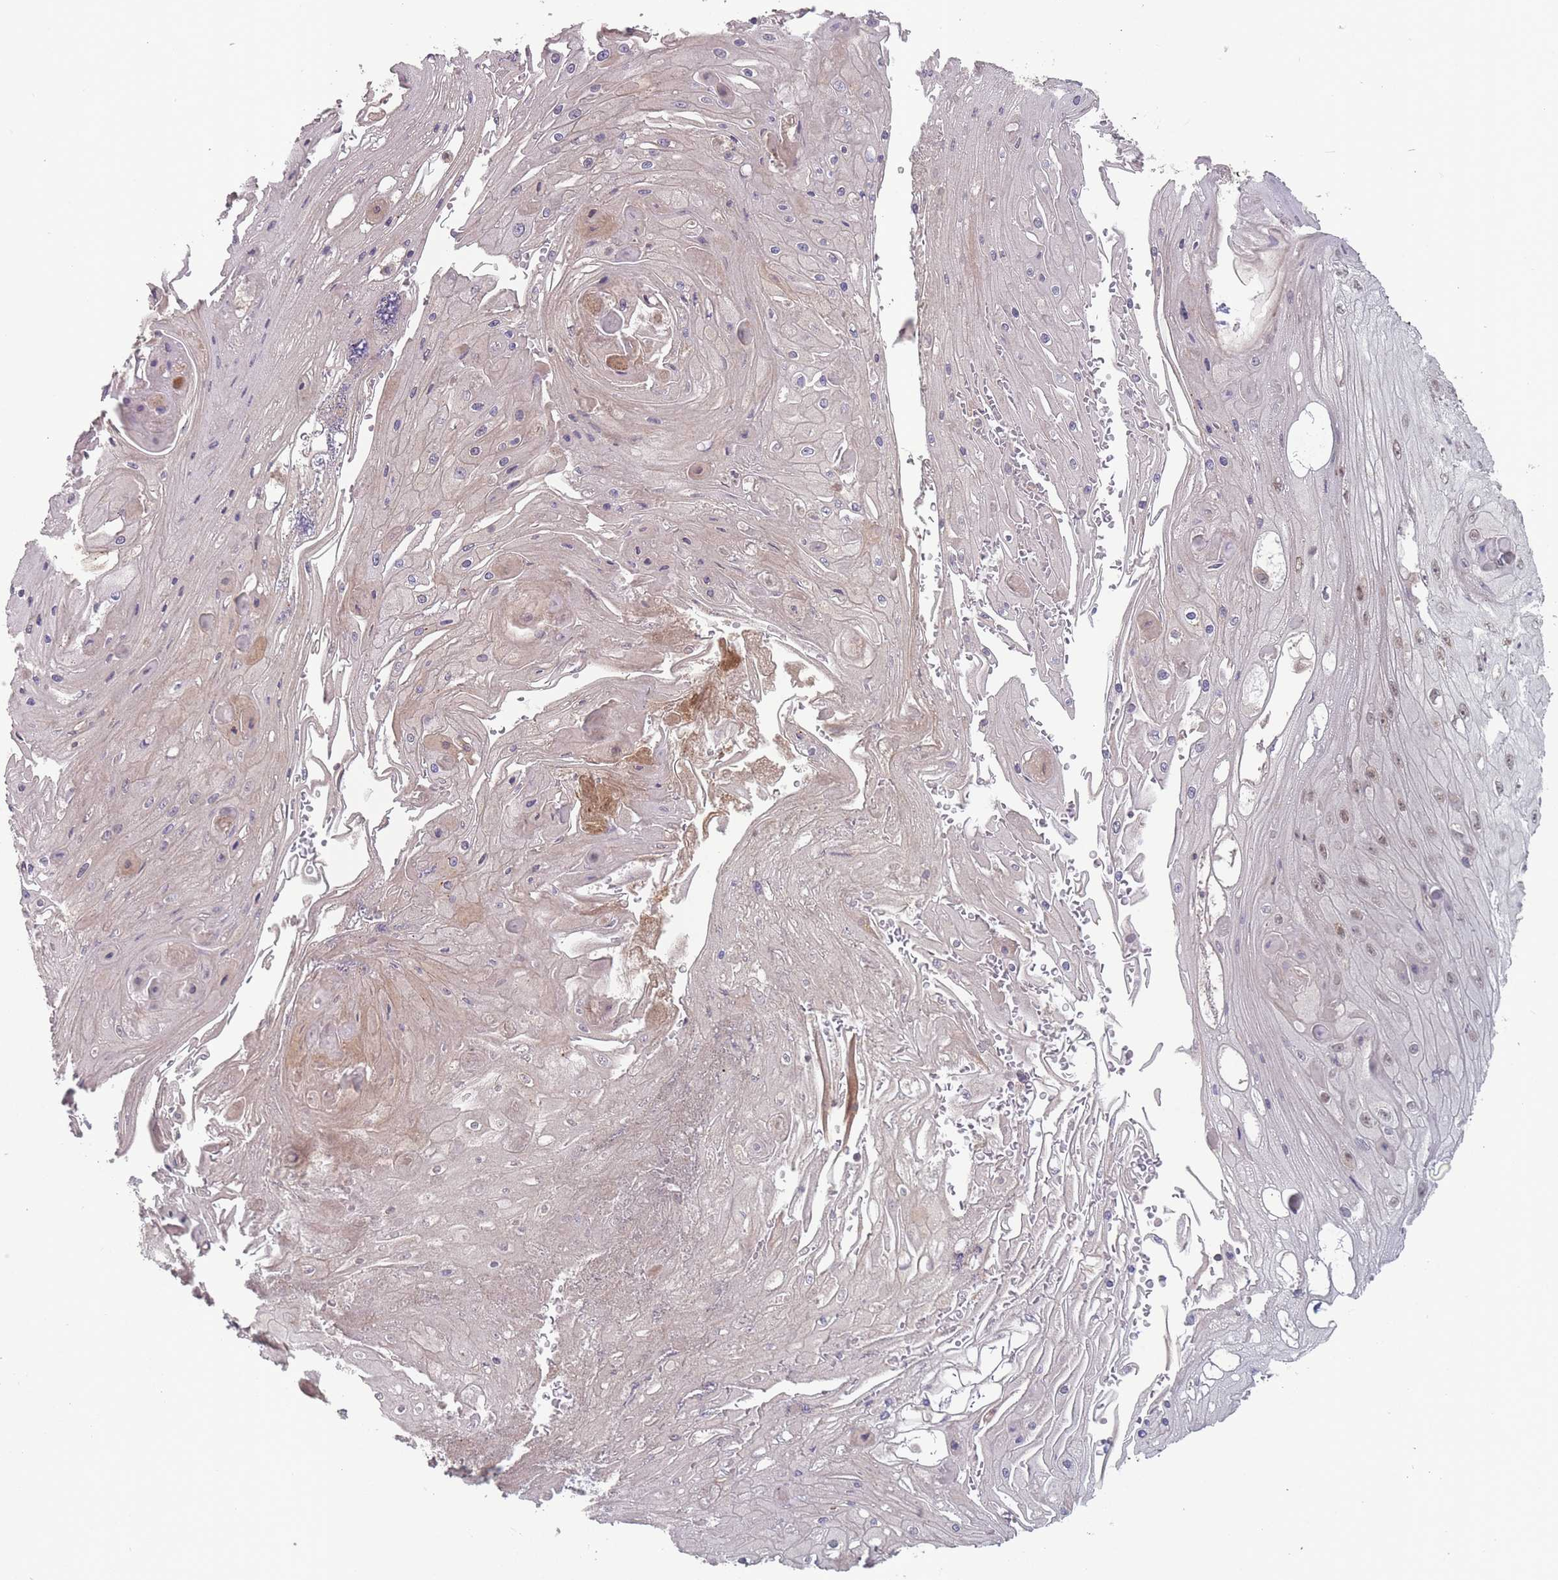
{"staining": {"intensity": "moderate", "quantity": ">75%", "location": "nuclear"}, "tissue": "skin cancer", "cell_type": "Tumor cells", "image_type": "cancer", "snomed": [{"axis": "morphology", "description": "Squamous cell carcinoma, NOS"}, {"axis": "topography", "description": "Skin"}], "caption": "Immunohistochemical staining of skin squamous cell carcinoma displays moderate nuclear protein staining in approximately >75% of tumor cells. (Brightfield microscopy of DAB IHC at high magnification).", "gene": "CNTRL", "patient": {"sex": "male", "age": 70}}